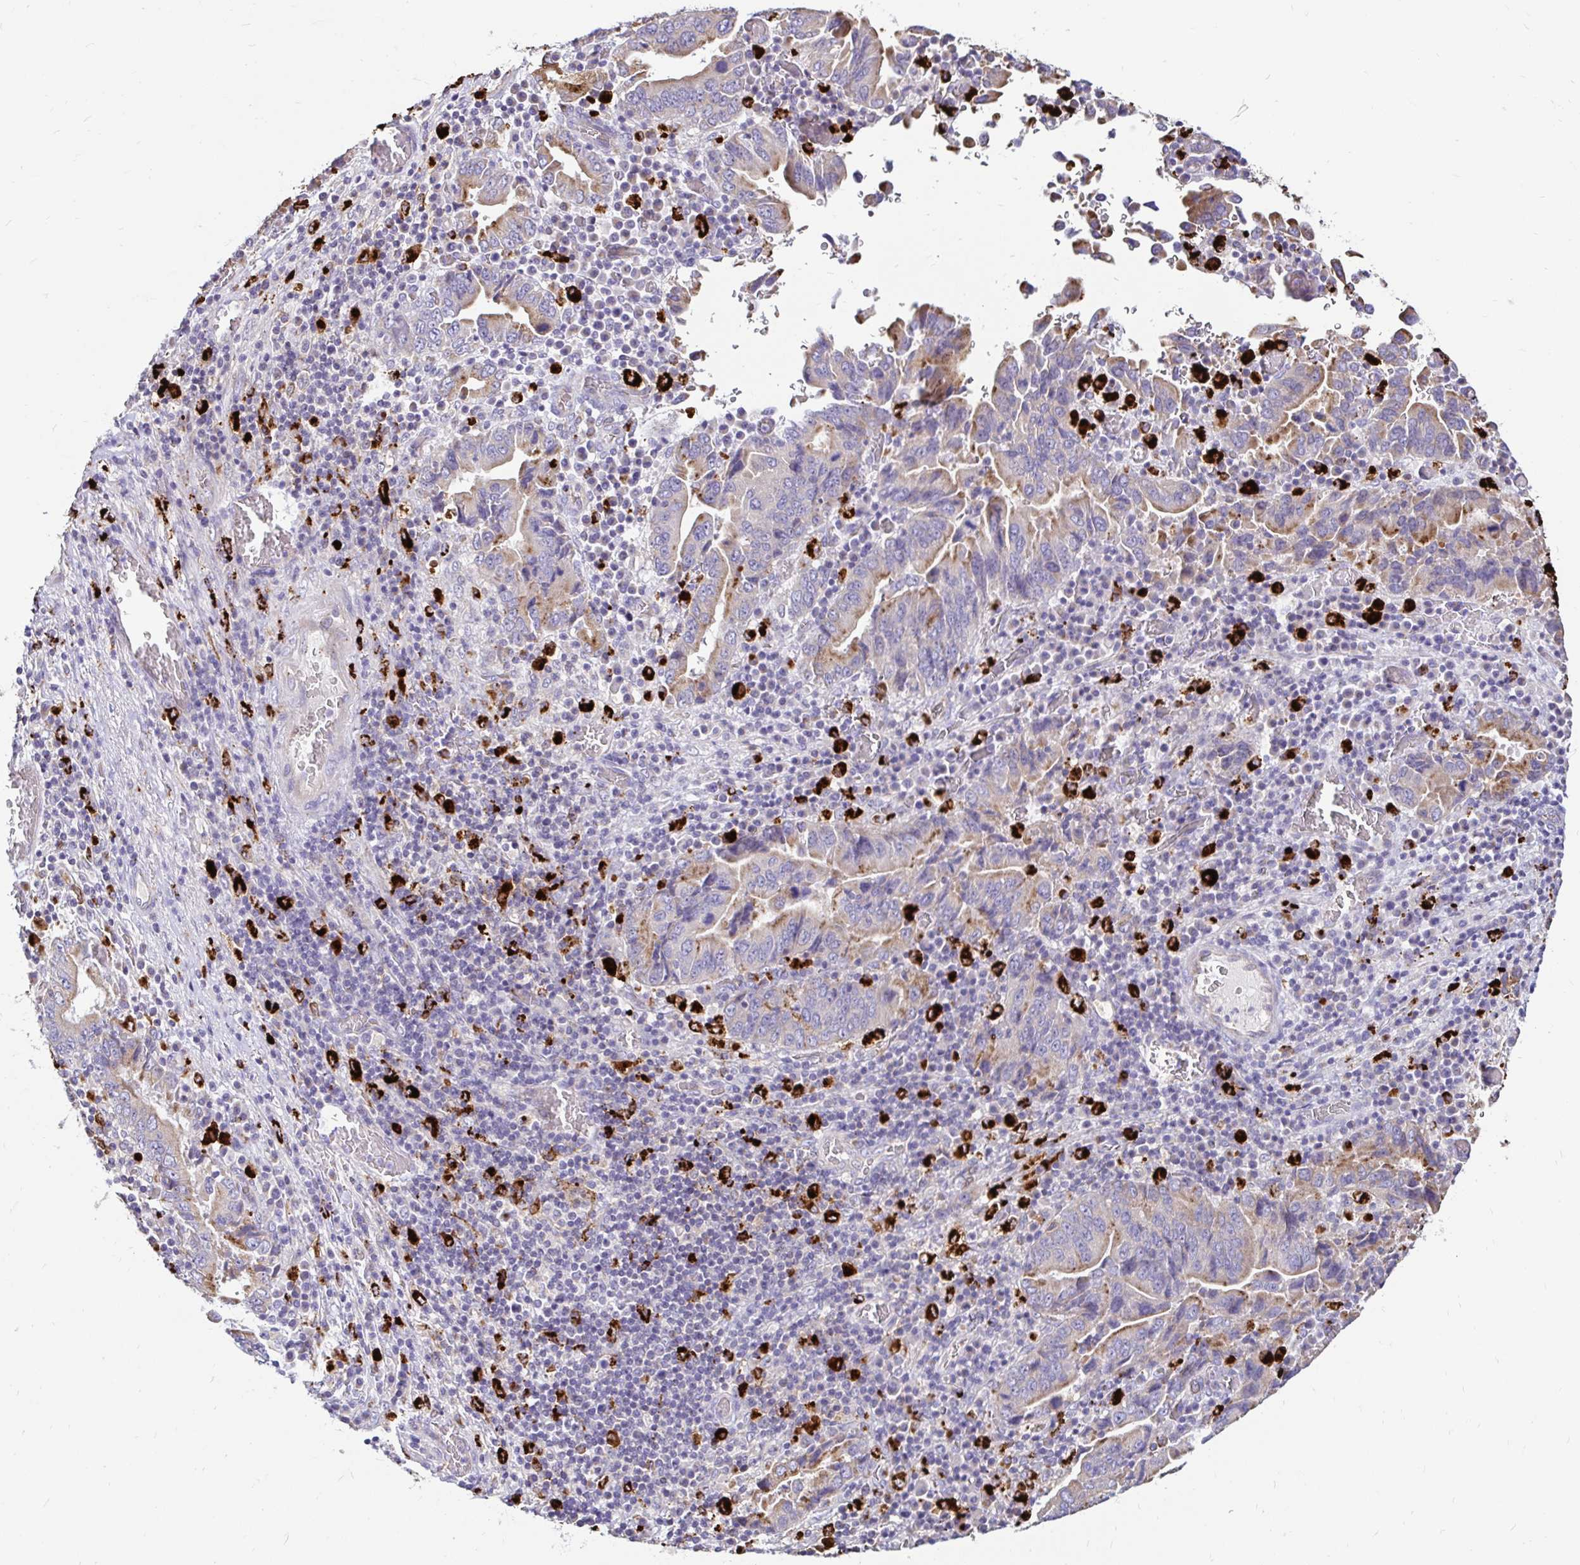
{"staining": {"intensity": "moderate", "quantity": "25%-75%", "location": "cytoplasmic/membranous"}, "tissue": "stomach cancer", "cell_type": "Tumor cells", "image_type": "cancer", "snomed": [{"axis": "morphology", "description": "Adenocarcinoma, NOS"}, {"axis": "topography", "description": "Stomach, upper"}], "caption": "High-power microscopy captured an immunohistochemistry micrograph of adenocarcinoma (stomach), revealing moderate cytoplasmic/membranous expression in approximately 25%-75% of tumor cells.", "gene": "FUCA1", "patient": {"sex": "male", "age": 74}}